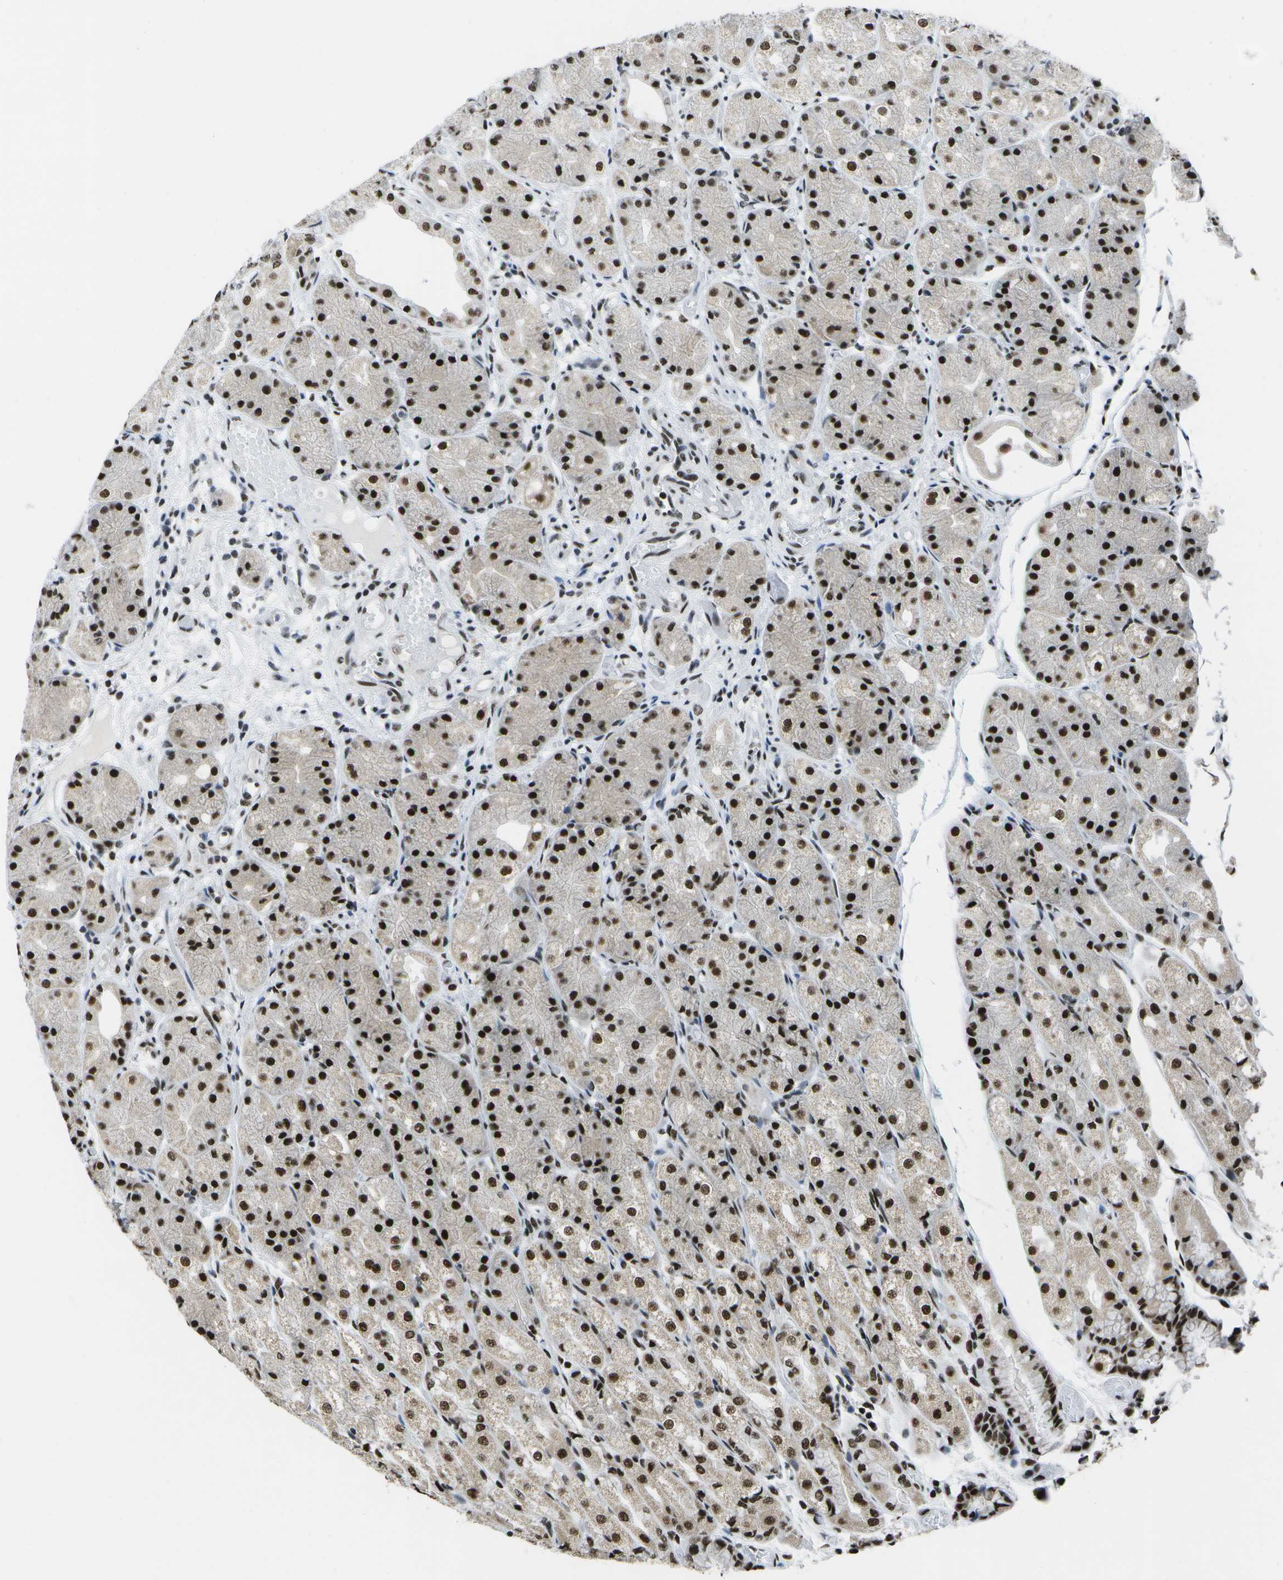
{"staining": {"intensity": "strong", "quantity": ">75%", "location": "nuclear"}, "tissue": "stomach", "cell_type": "Glandular cells", "image_type": "normal", "snomed": [{"axis": "morphology", "description": "Normal tissue, NOS"}, {"axis": "topography", "description": "Stomach, upper"}], "caption": "There is high levels of strong nuclear positivity in glandular cells of normal stomach, as demonstrated by immunohistochemical staining (brown color).", "gene": "NSRP1", "patient": {"sex": "male", "age": 72}}